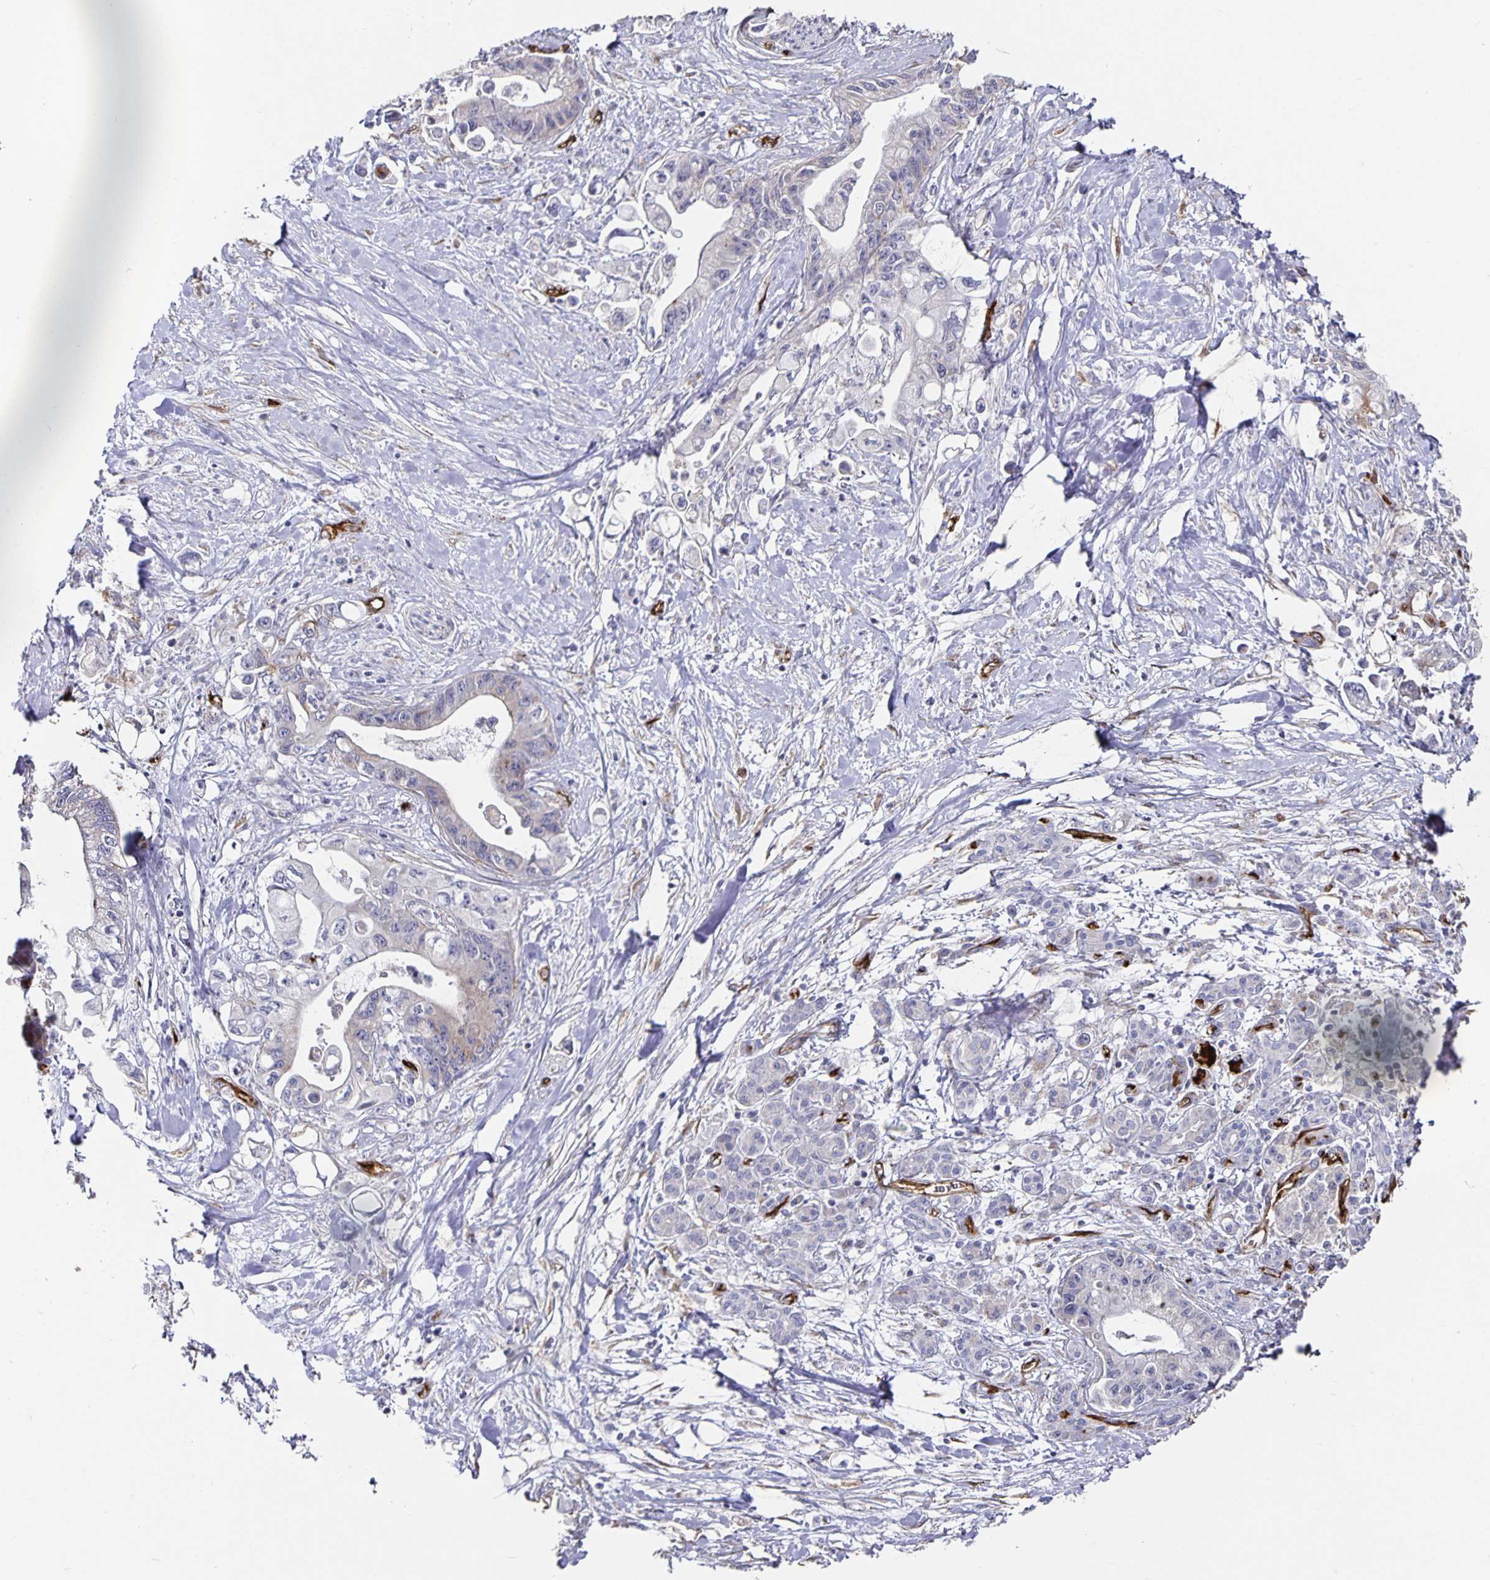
{"staining": {"intensity": "negative", "quantity": "none", "location": "none"}, "tissue": "pancreatic cancer", "cell_type": "Tumor cells", "image_type": "cancer", "snomed": [{"axis": "morphology", "description": "Adenocarcinoma, NOS"}, {"axis": "topography", "description": "Pancreas"}], "caption": "Pancreatic adenocarcinoma was stained to show a protein in brown. There is no significant positivity in tumor cells.", "gene": "PODXL", "patient": {"sex": "male", "age": 61}}